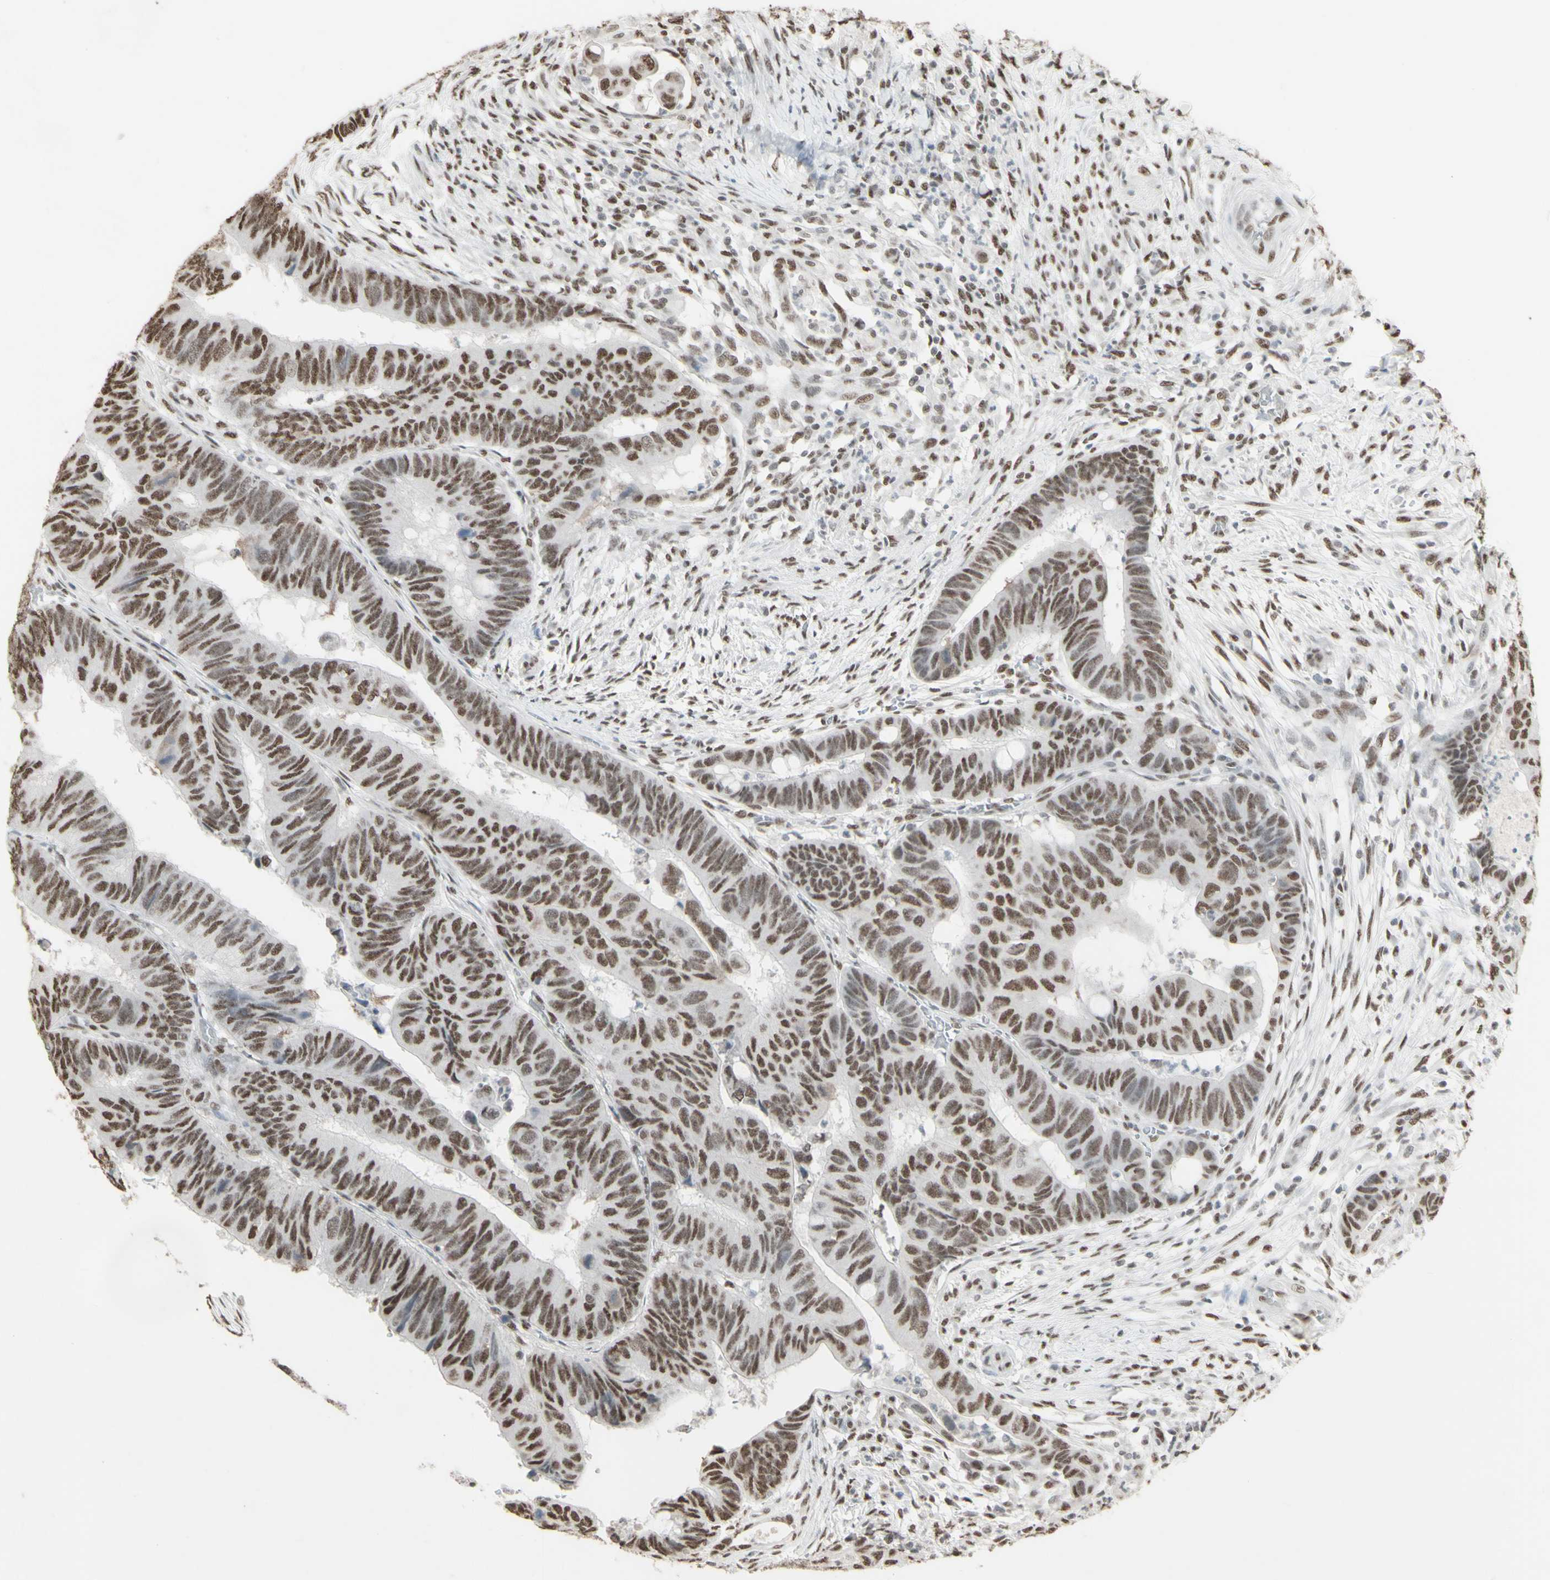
{"staining": {"intensity": "moderate", "quantity": ">75%", "location": "nuclear"}, "tissue": "colorectal cancer", "cell_type": "Tumor cells", "image_type": "cancer", "snomed": [{"axis": "morphology", "description": "Normal tissue, NOS"}, {"axis": "morphology", "description": "Adenocarcinoma, NOS"}, {"axis": "topography", "description": "Rectum"}, {"axis": "topography", "description": "Peripheral nerve tissue"}], "caption": "Protein expression analysis of colorectal cancer (adenocarcinoma) shows moderate nuclear positivity in about >75% of tumor cells.", "gene": "TRIM28", "patient": {"sex": "male", "age": 92}}